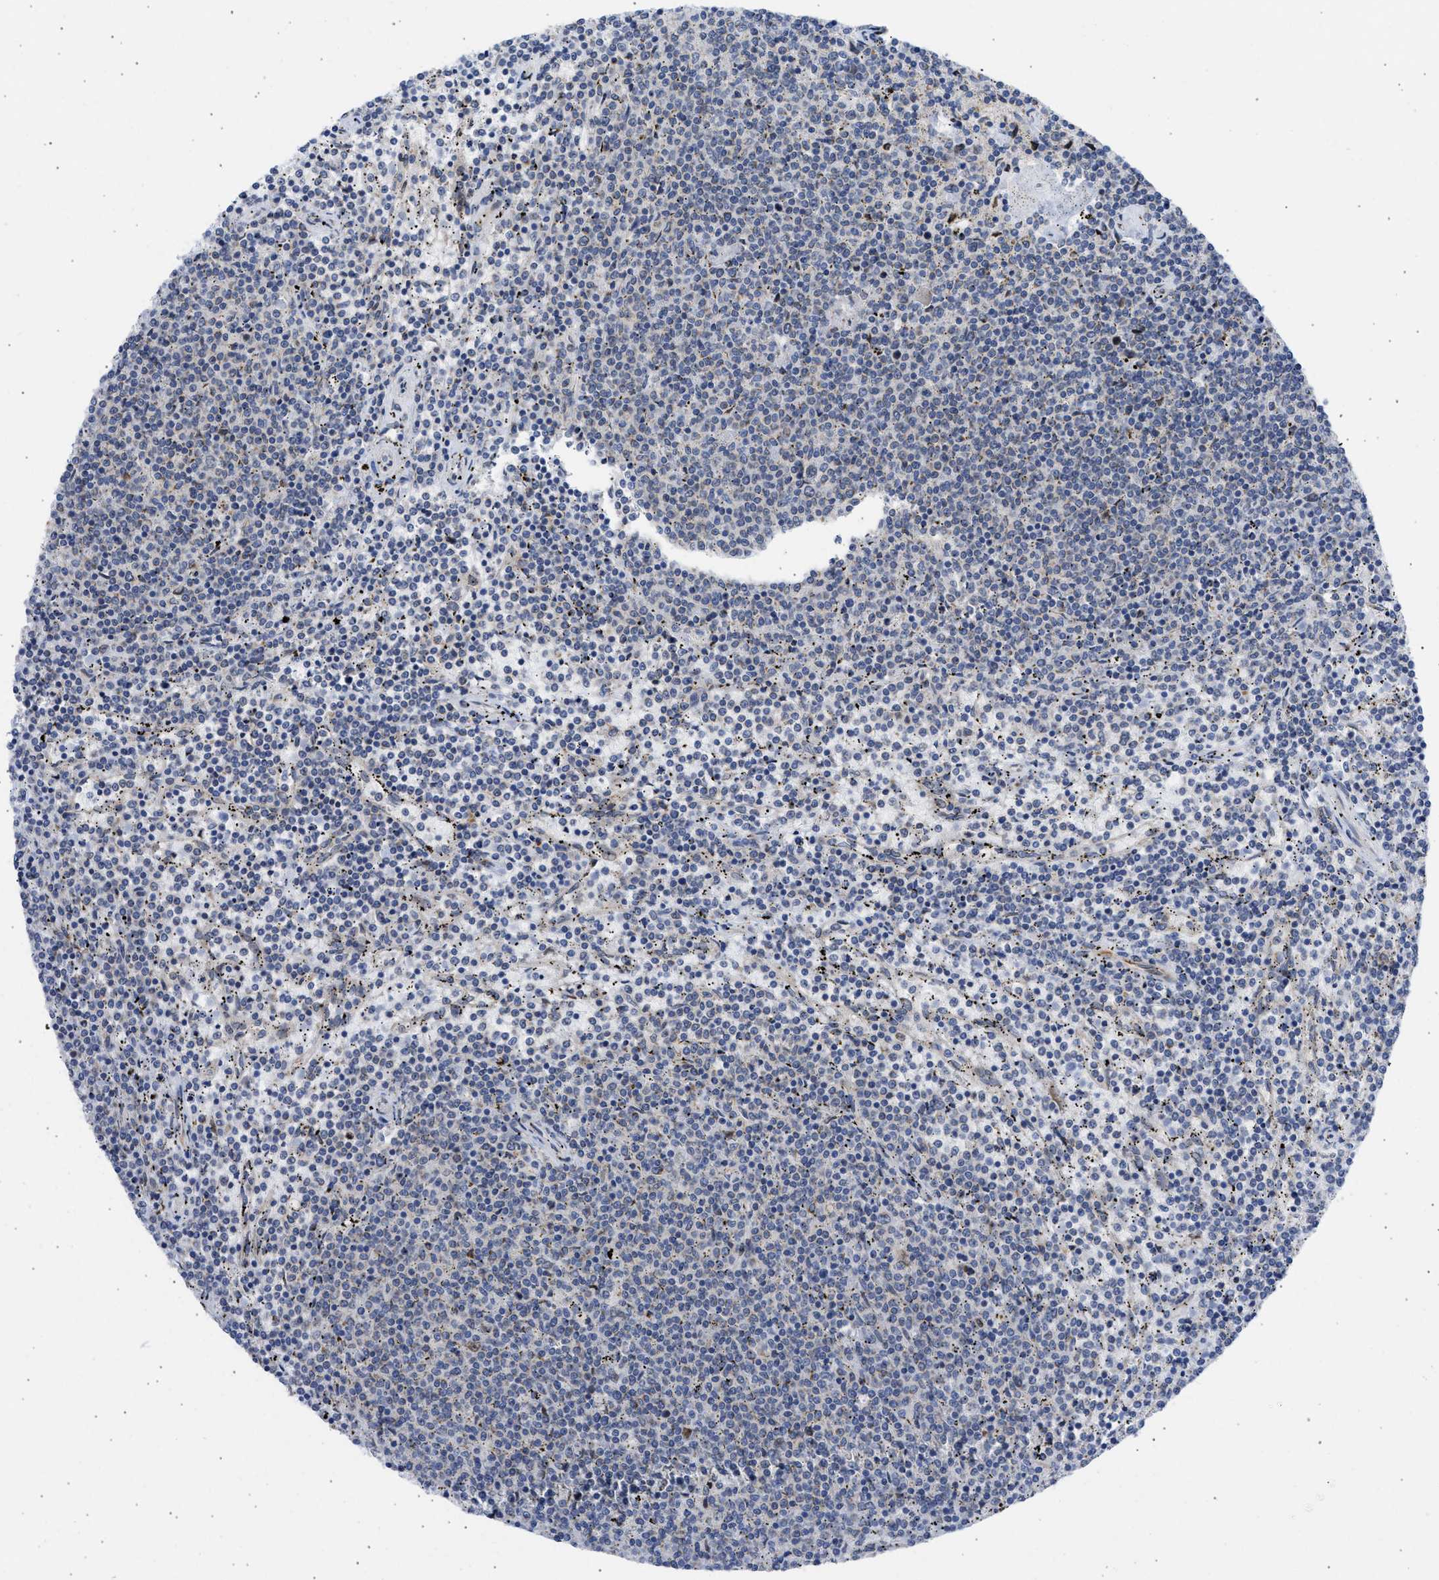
{"staining": {"intensity": "negative", "quantity": "none", "location": "none"}, "tissue": "lymphoma", "cell_type": "Tumor cells", "image_type": "cancer", "snomed": [{"axis": "morphology", "description": "Malignant lymphoma, non-Hodgkin's type, Low grade"}, {"axis": "topography", "description": "Spleen"}], "caption": "Protein analysis of malignant lymphoma, non-Hodgkin's type (low-grade) shows no significant expression in tumor cells. (Immunohistochemistry, brightfield microscopy, high magnification).", "gene": "NUP35", "patient": {"sex": "female", "age": 50}}